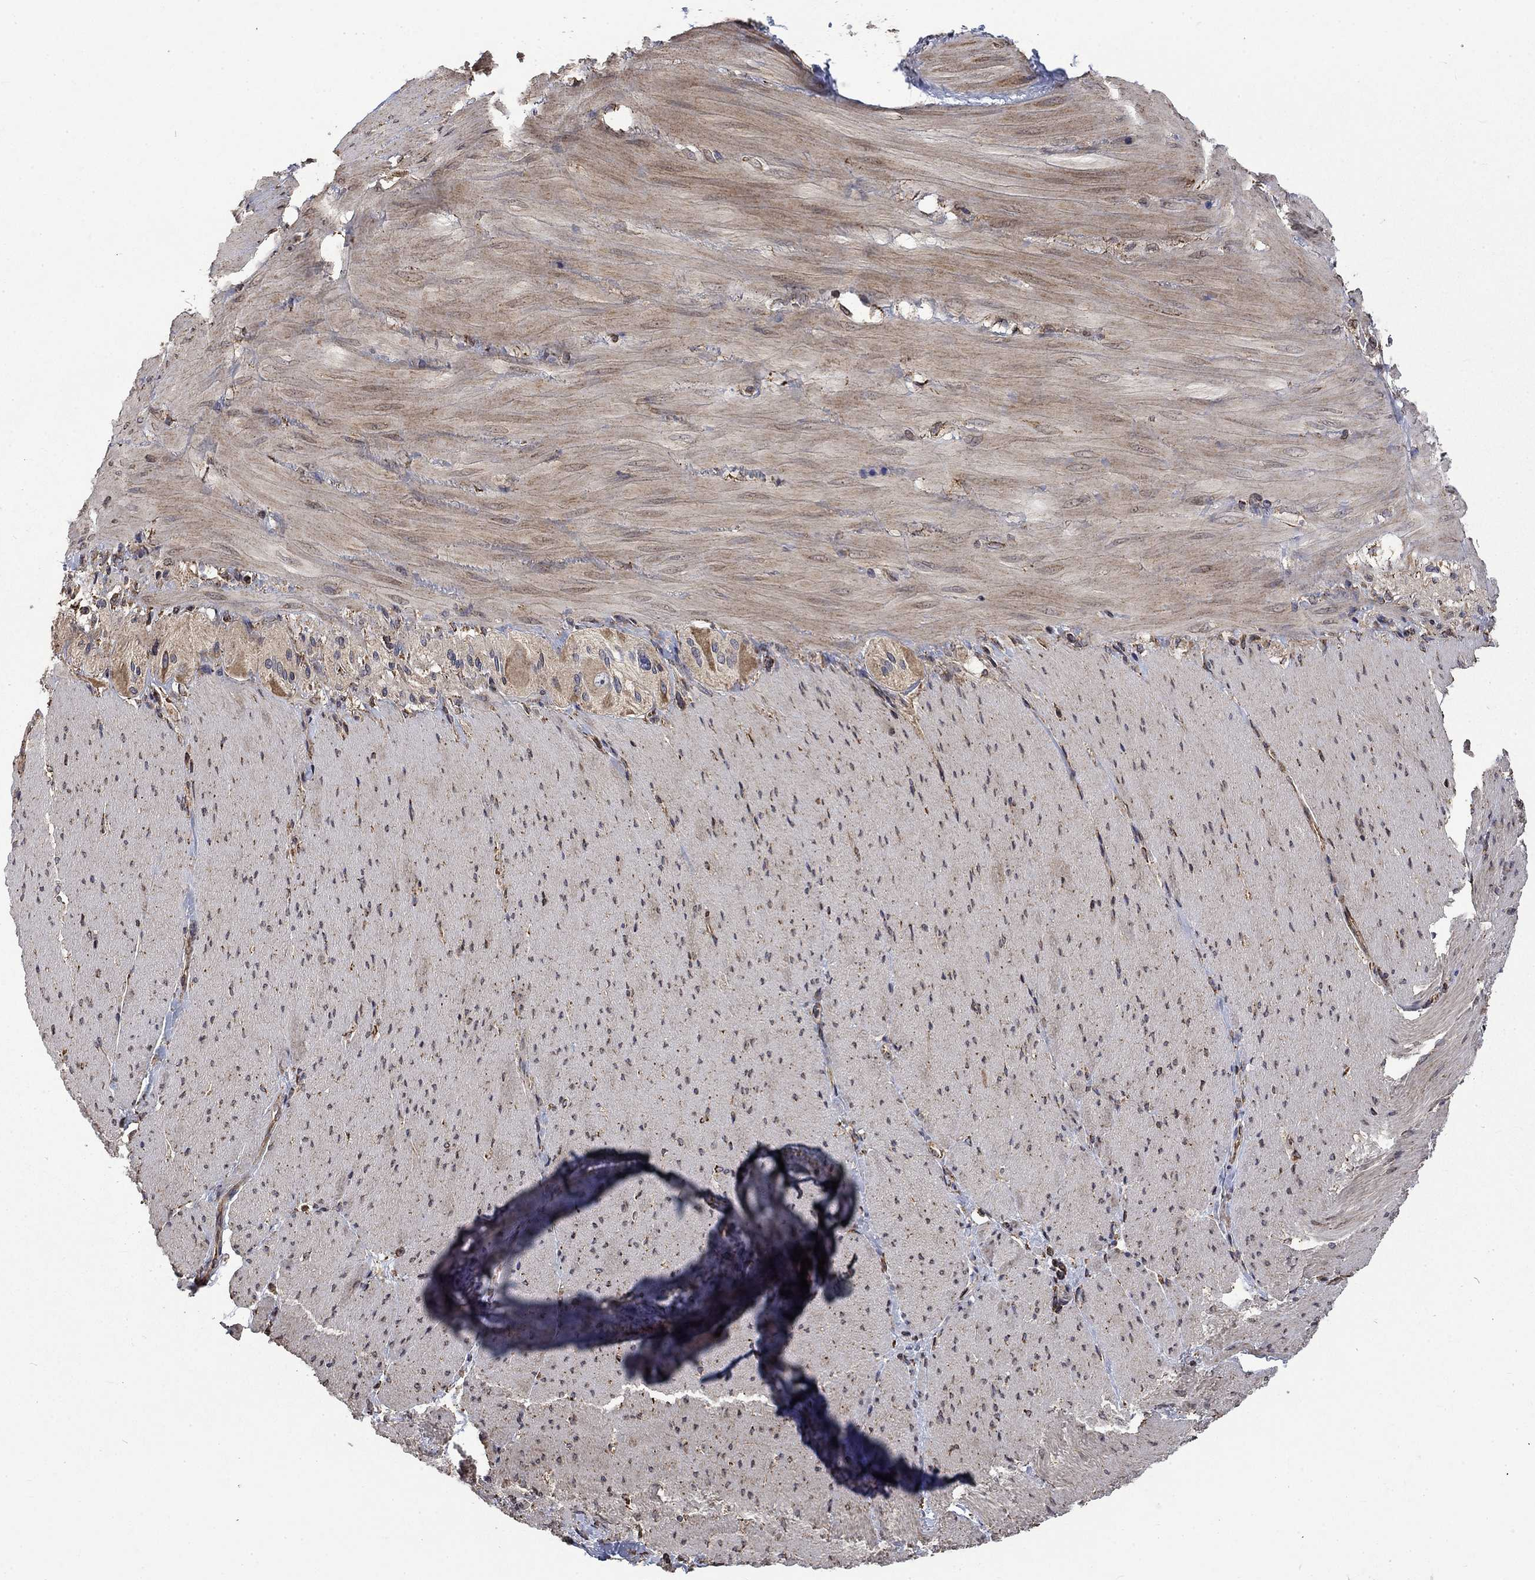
{"staining": {"intensity": "negative", "quantity": "none", "location": "none"}, "tissue": "soft tissue", "cell_type": "Fibroblasts", "image_type": "normal", "snomed": [{"axis": "morphology", "description": "Normal tissue, NOS"}, {"axis": "topography", "description": "Smooth muscle"}, {"axis": "topography", "description": "Duodenum"}, {"axis": "topography", "description": "Peripheral nerve tissue"}], "caption": "Immunohistochemical staining of normal human soft tissue shows no significant expression in fibroblasts.", "gene": "ESRRA", "patient": {"sex": "female", "age": 61}}